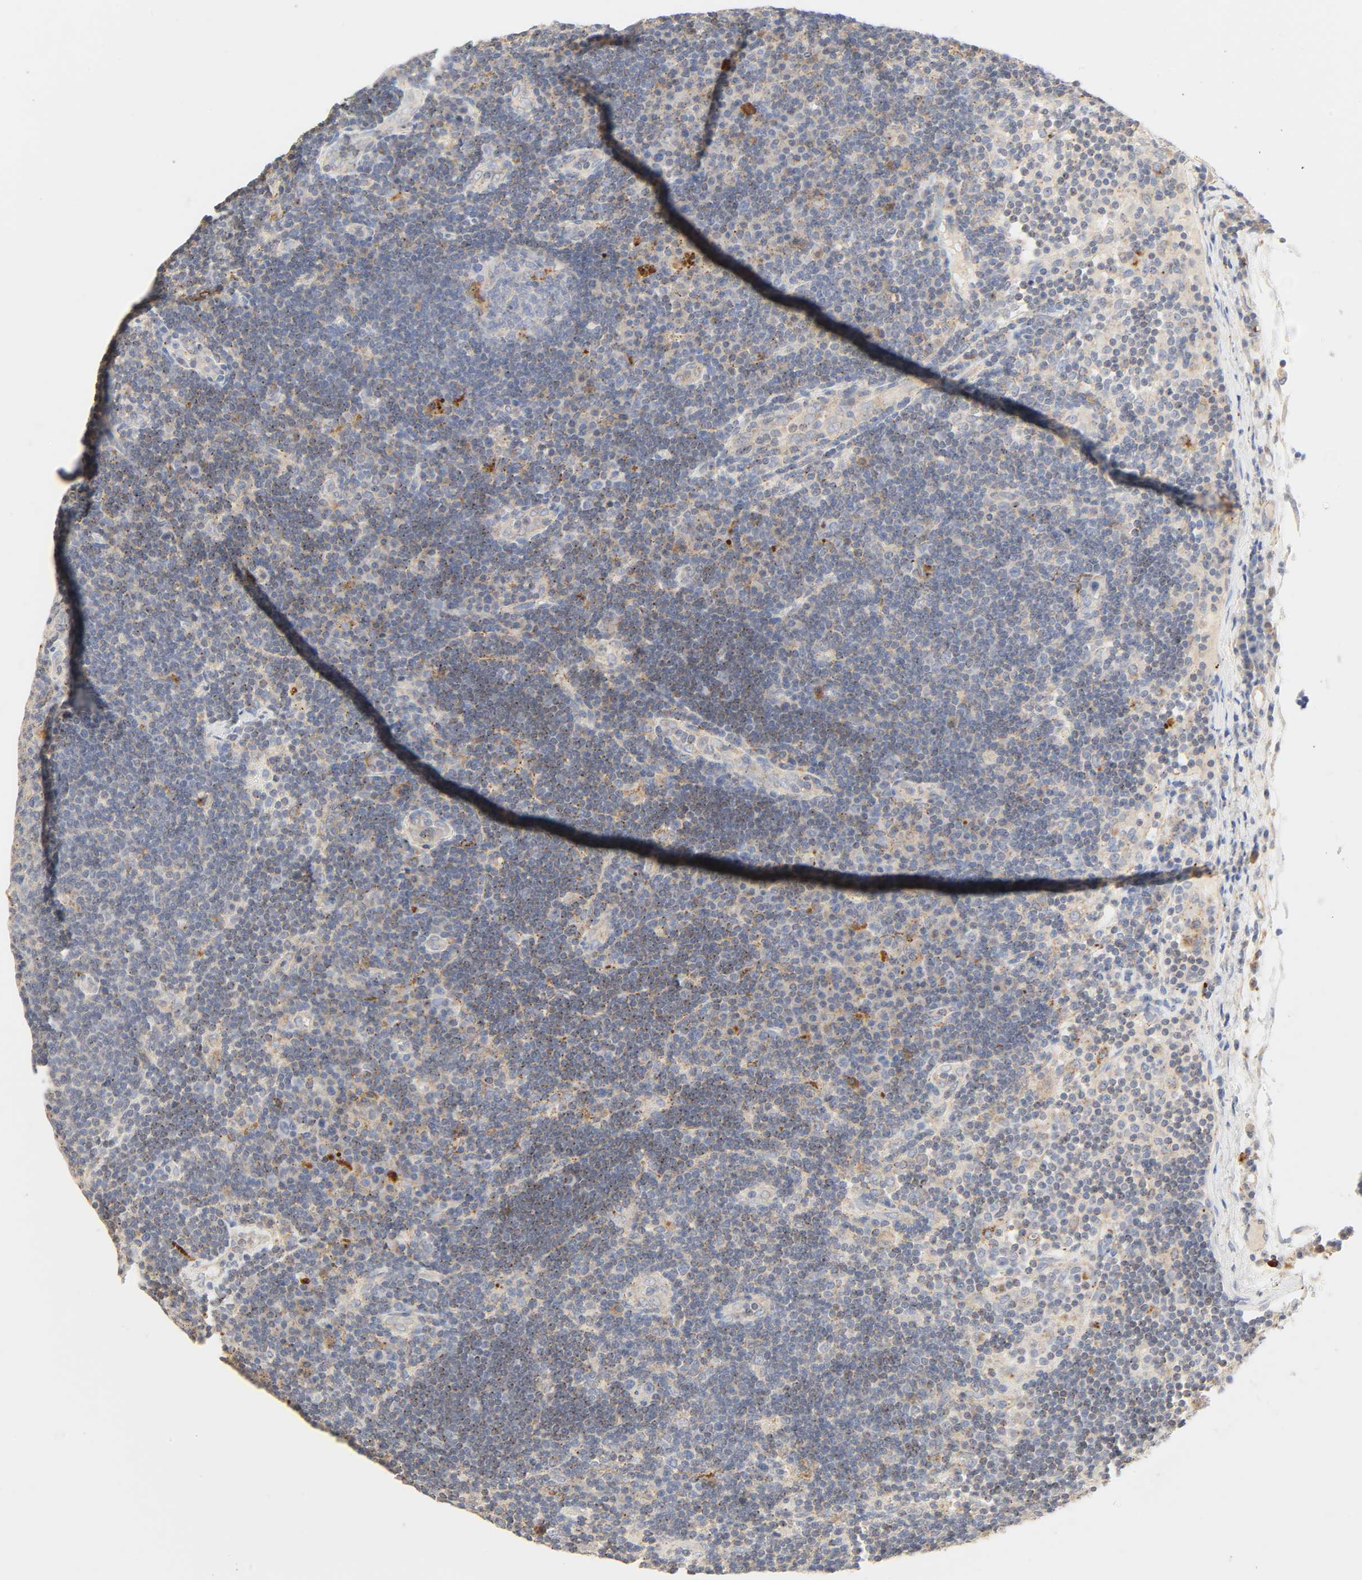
{"staining": {"intensity": "moderate", "quantity": "<25%", "location": "cytoplasmic/membranous"}, "tissue": "lymph node", "cell_type": "Germinal center cells", "image_type": "normal", "snomed": [{"axis": "morphology", "description": "Normal tissue, NOS"}, {"axis": "morphology", "description": "Squamous cell carcinoma, metastatic, NOS"}, {"axis": "topography", "description": "Lymph node"}], "caption": "IHC of normal human lymph node displays low levels of moderate cytoplasmic/membranous expression in about <25% of germinal center cells. Nuclei are stained in blue.", "gene": "CAMK2A", "patient": {"sex": "female", "age": 53}}